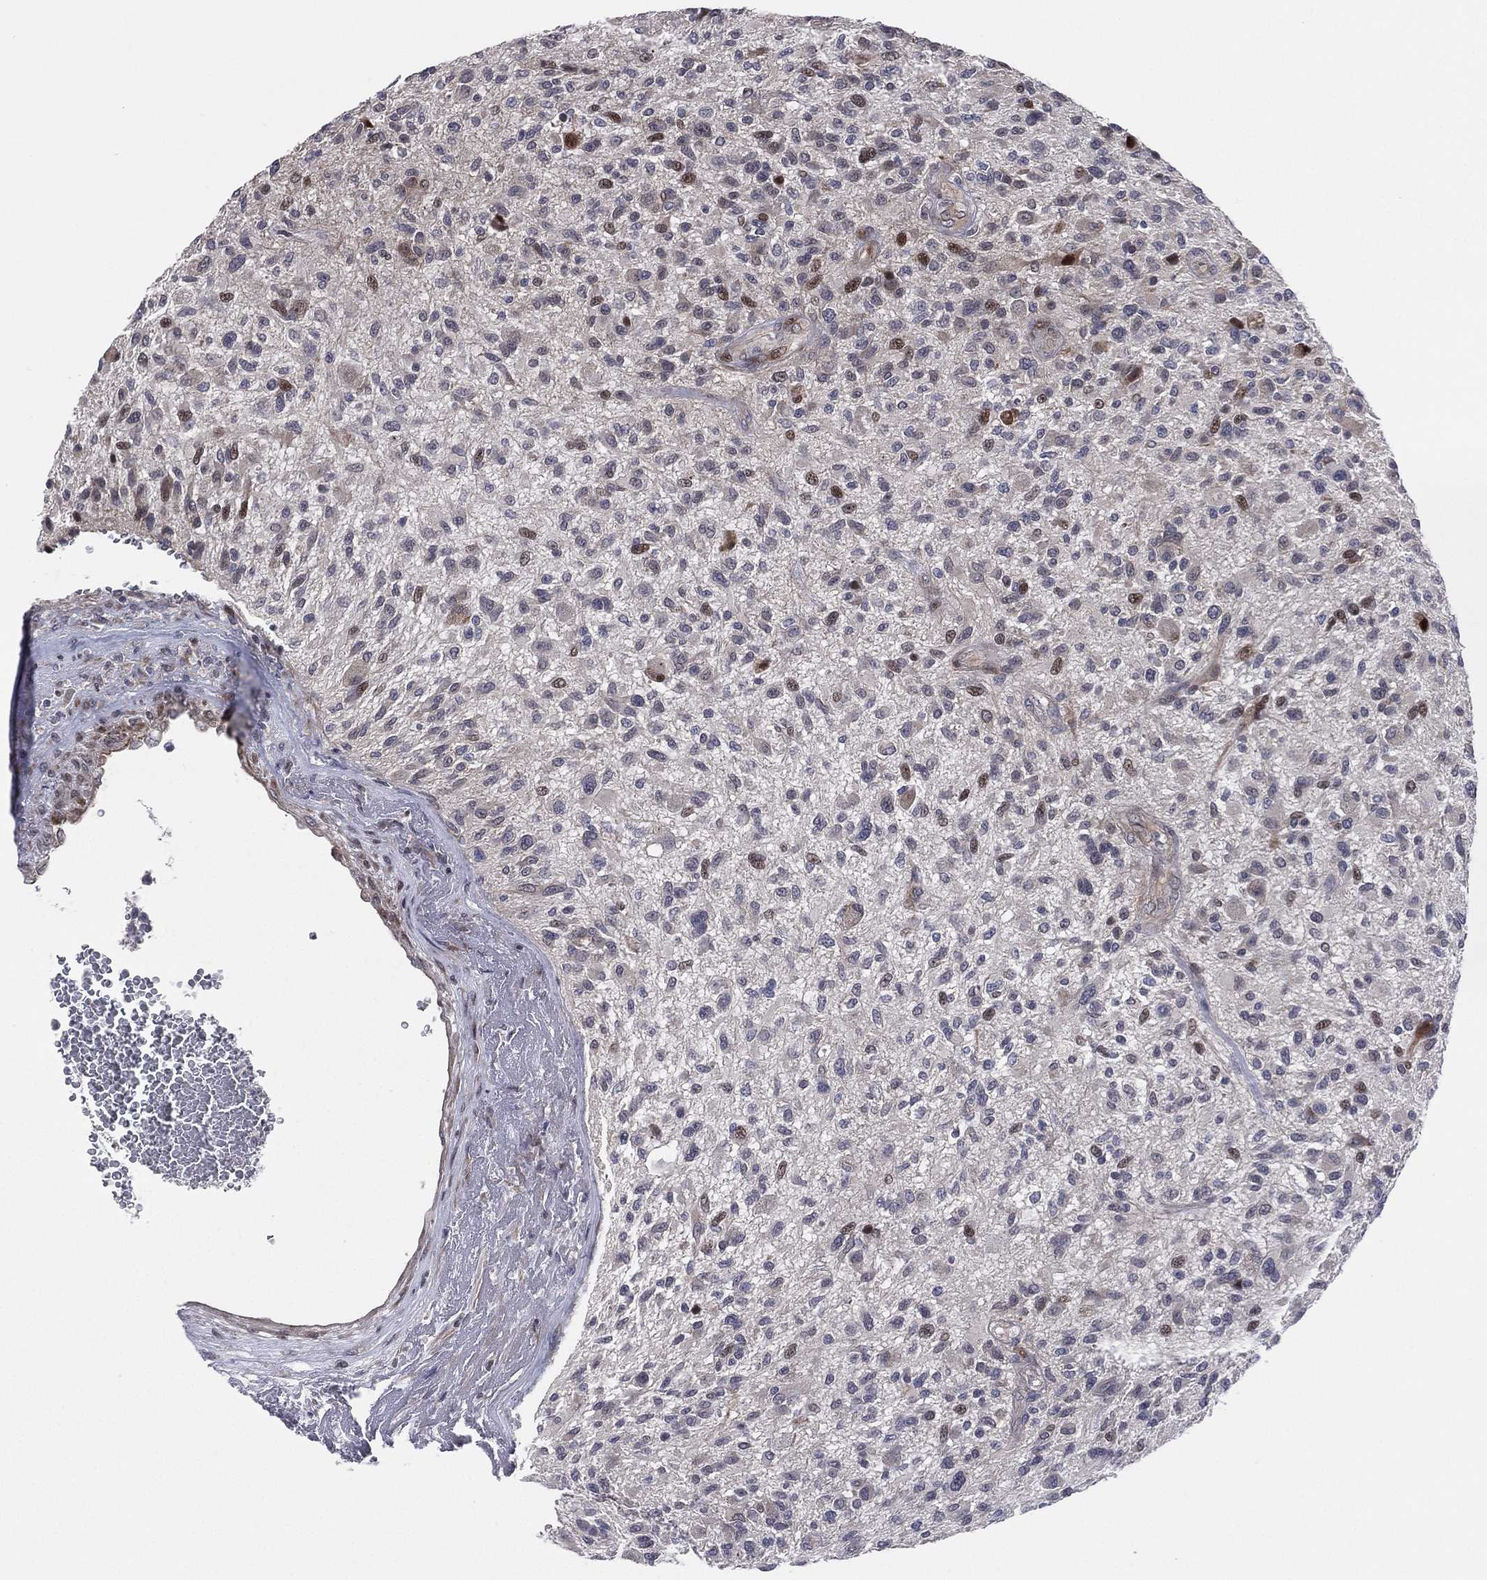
{"staining": {"intensity": "negative", "quantity": "none", "location": "none"}, "tissue": "glioma", "cell_type": "Tumor cells", "image_type": "cancer", "snomed": [{"axis": "morphology", "description": "Glioma, malignant, High grade"}, {"axis": "topography", "description": "Brain"}], "caption": "Protein analysis of glioma exhibits no significant positivity in tumor cells.", "gene": "UTP14A", "patient": {"sex": "male", "age": 47}}